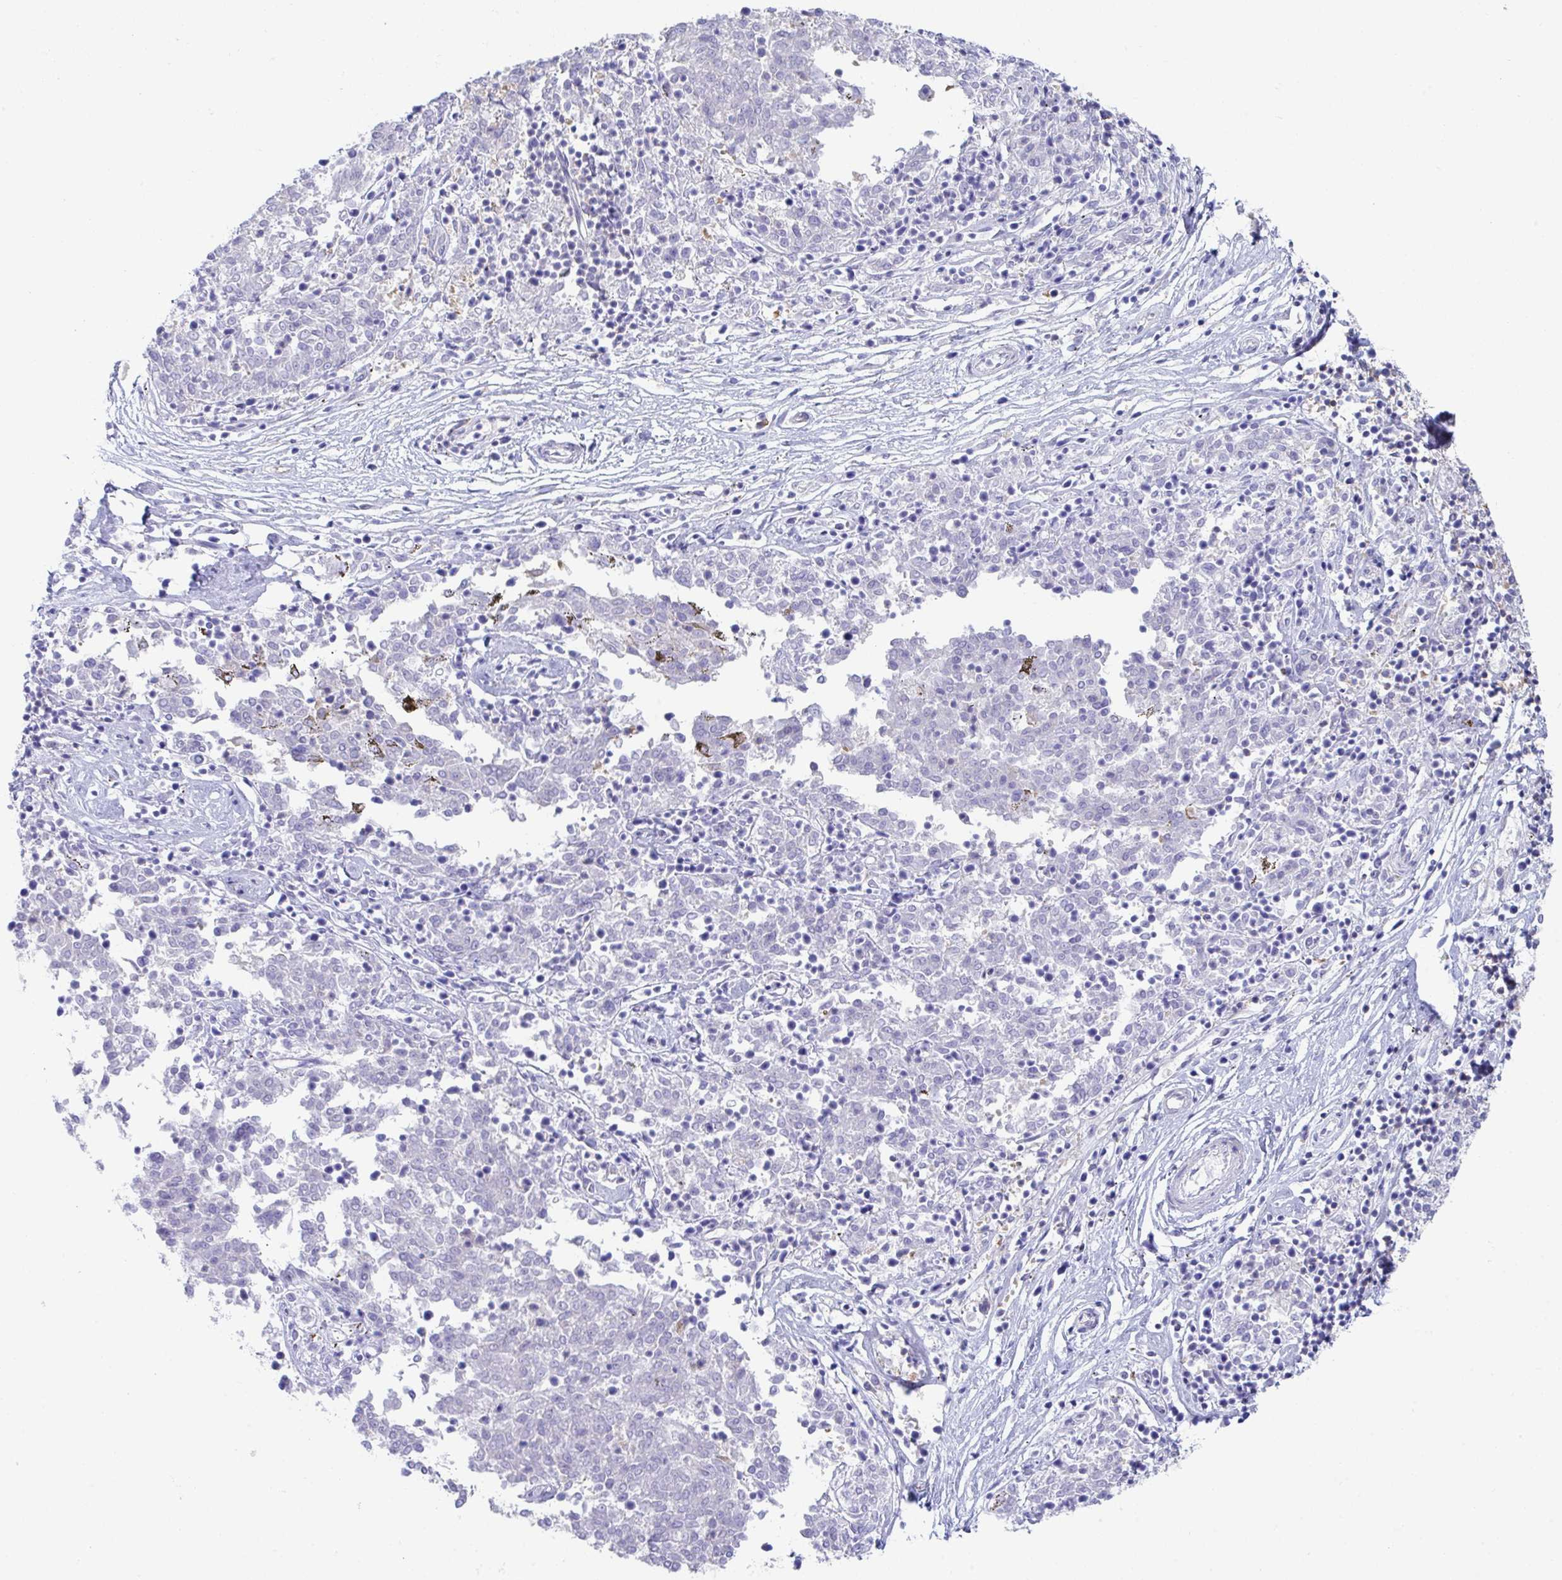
{"staining": {"intensity": "negative", "quantity": "none", "location": "none"}, "tissue": "melanoma", "cell_type": "Tumor cells", "image_type": "cancer", "snomed": [{"axis": "morphology", "description": "Malignant melanoma, NOS"}, {"axis": "topography", "description": "Skin"}], "caption": "The micrograph reveals no significant expression in tumor cells of melanoma.", "gene": "WNK1", "patient": {"sex": "female", "age": 72}}